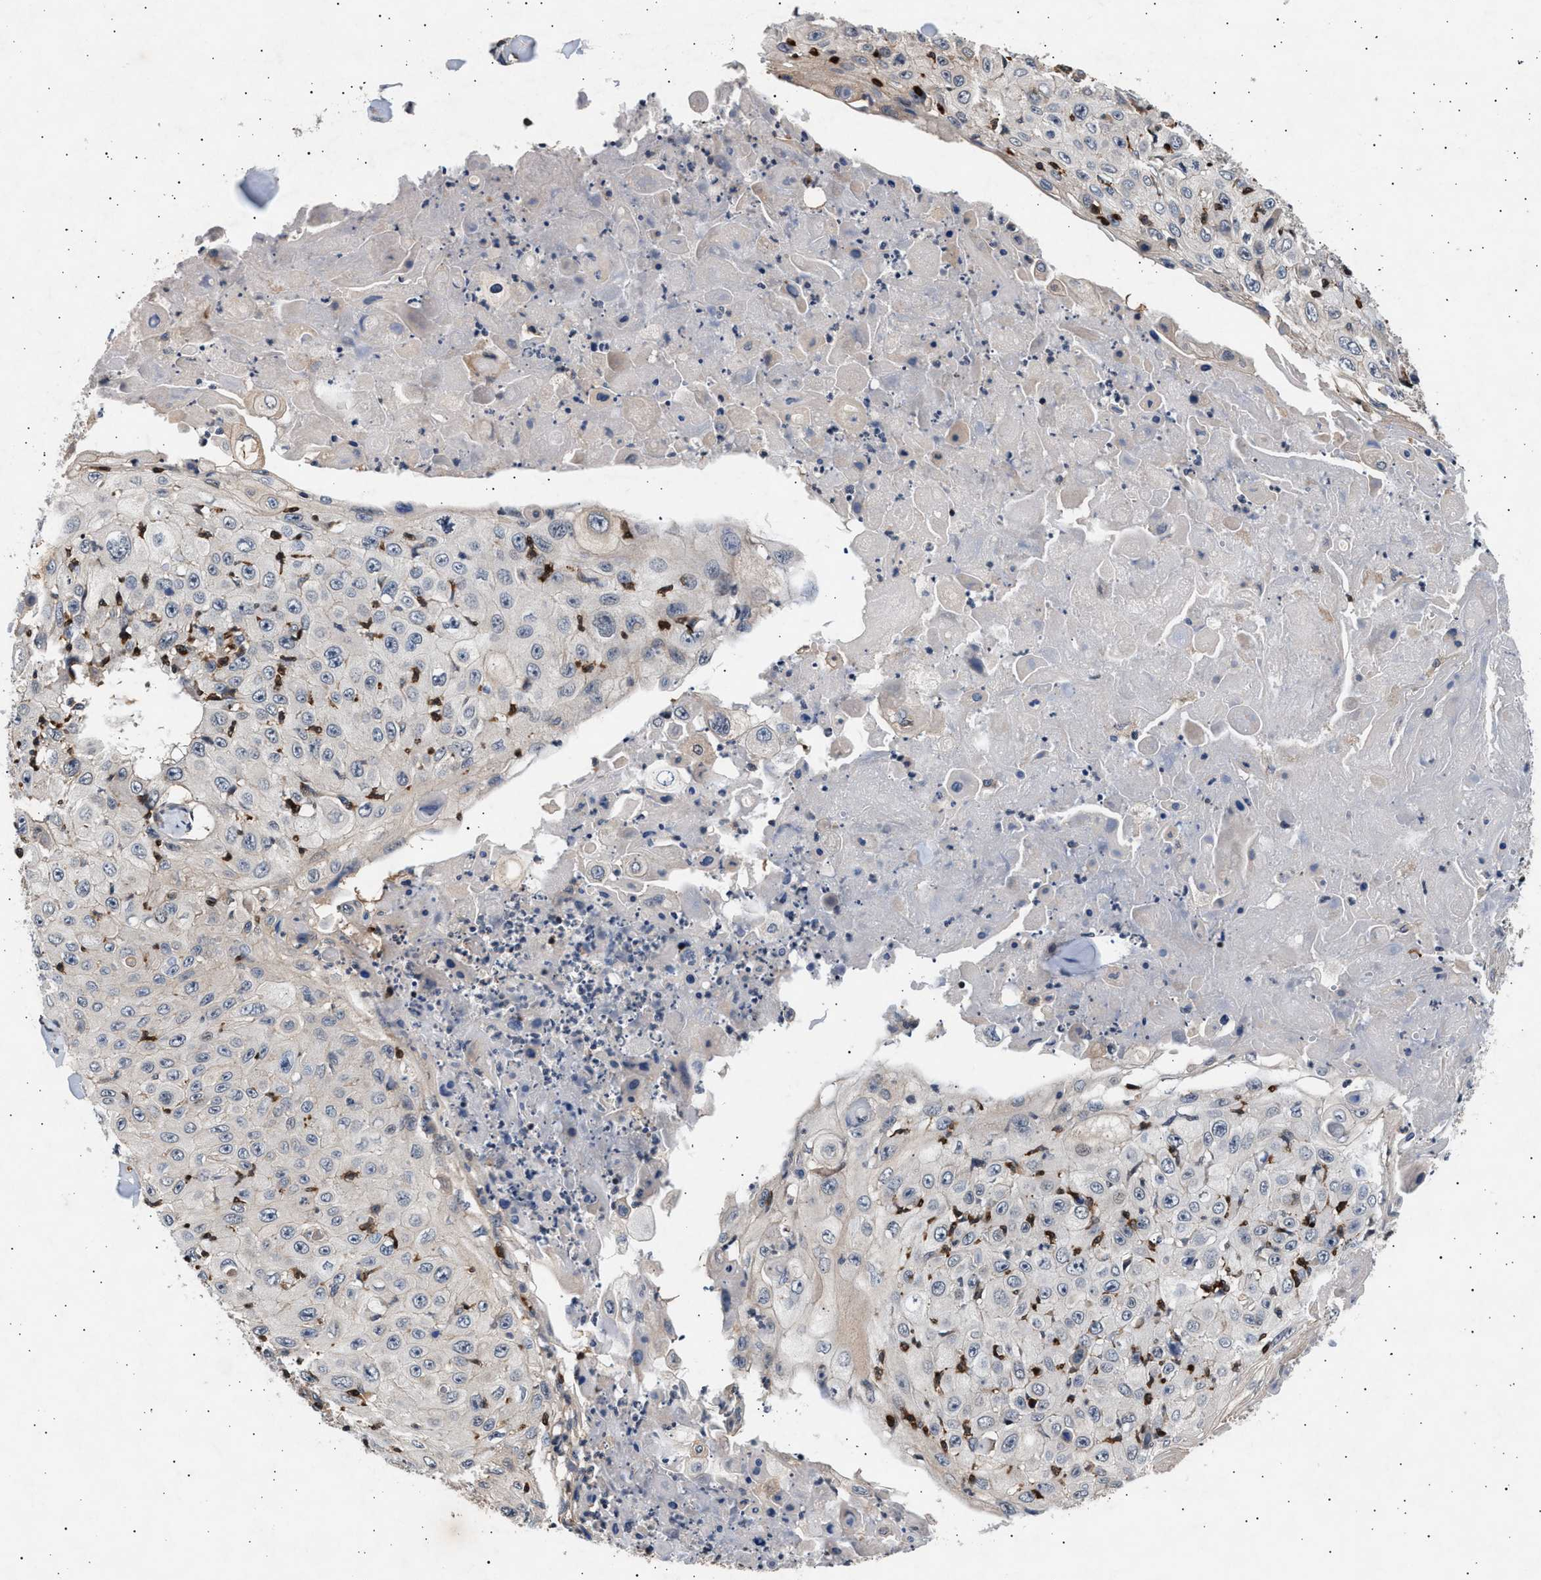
{"staining": {"intensity": "negative", "quantity": "none", "location": "none"}, "tissue": "skin cancer", "cell_type": "Tumor cells", "image_type": "cancer", "snomed": [{"axis": "morphology", "description": "Squamous cell carcinoma, NOS"}, {"axis": "topography", "description": "Skin"}], "caption": "Skin cancer (squamous cell carcinoma) stained for a protein using immunohistochemistry (IHC) displays no expression tumor cells.", "gene": "GRAP2", "patient": {"sex": "male", "age": 86}}